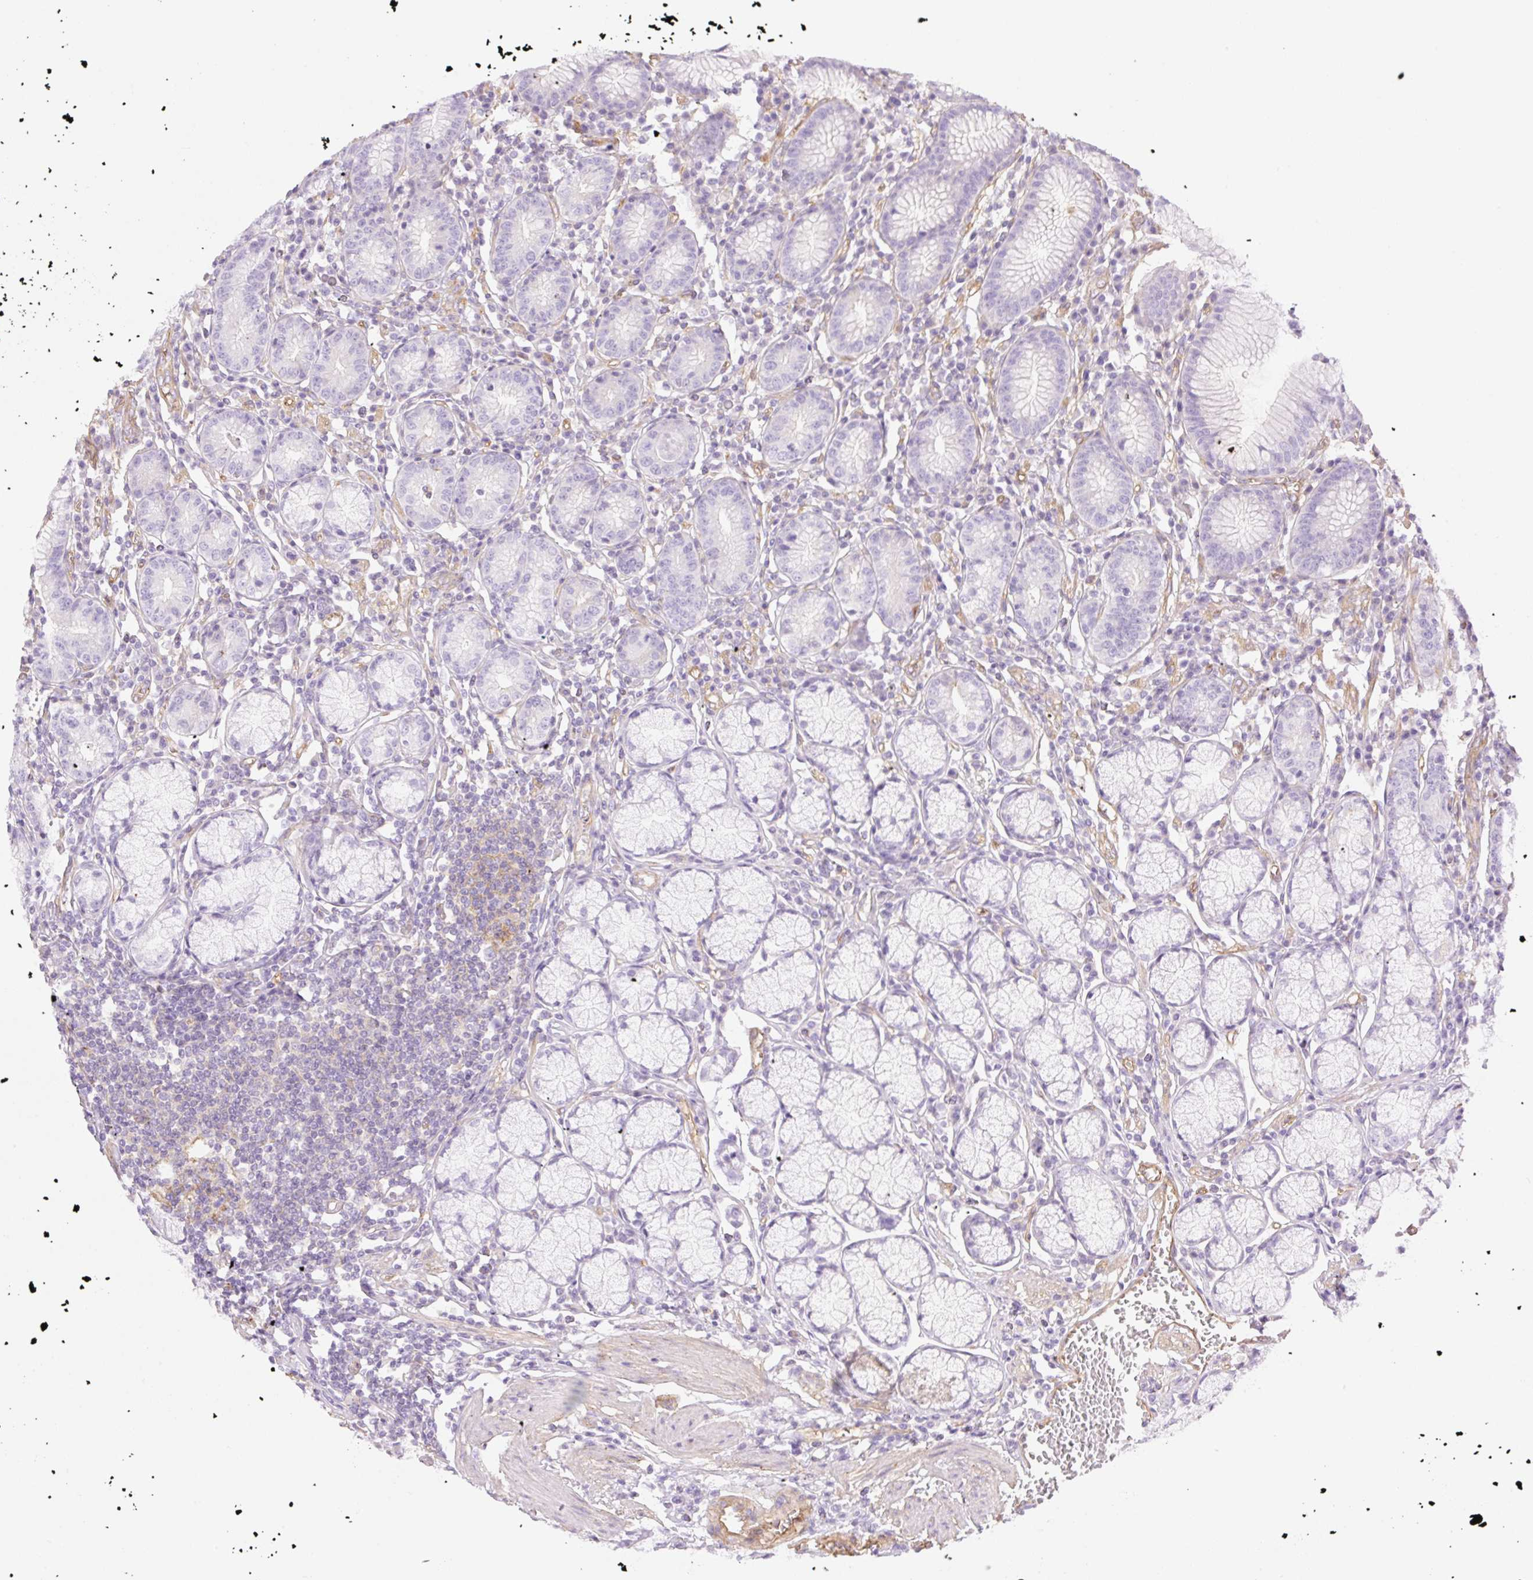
{"staining": {"intensity": "weak", "quantity": "<25%", "location": "cytoplasmic/membranous"}, "tissue": "stomach", "cell_type": "Glandular cells", "image_type": "normal", "snomed": [{"axis": "morphology", "description": "Normal tissue, NOS"}, {"axis": "topography", "description": "Stomach"}], "caption": "An IHC histopathology image of normal stomach is shown. There is no staining in glandular cells of stomach. (DAB (3,3'-diaminobenzidine) IHC visualized using brightfield microscopy, high magnification).", "gene": "EHD1", "patient": {"sex": "male", "age": 55}}